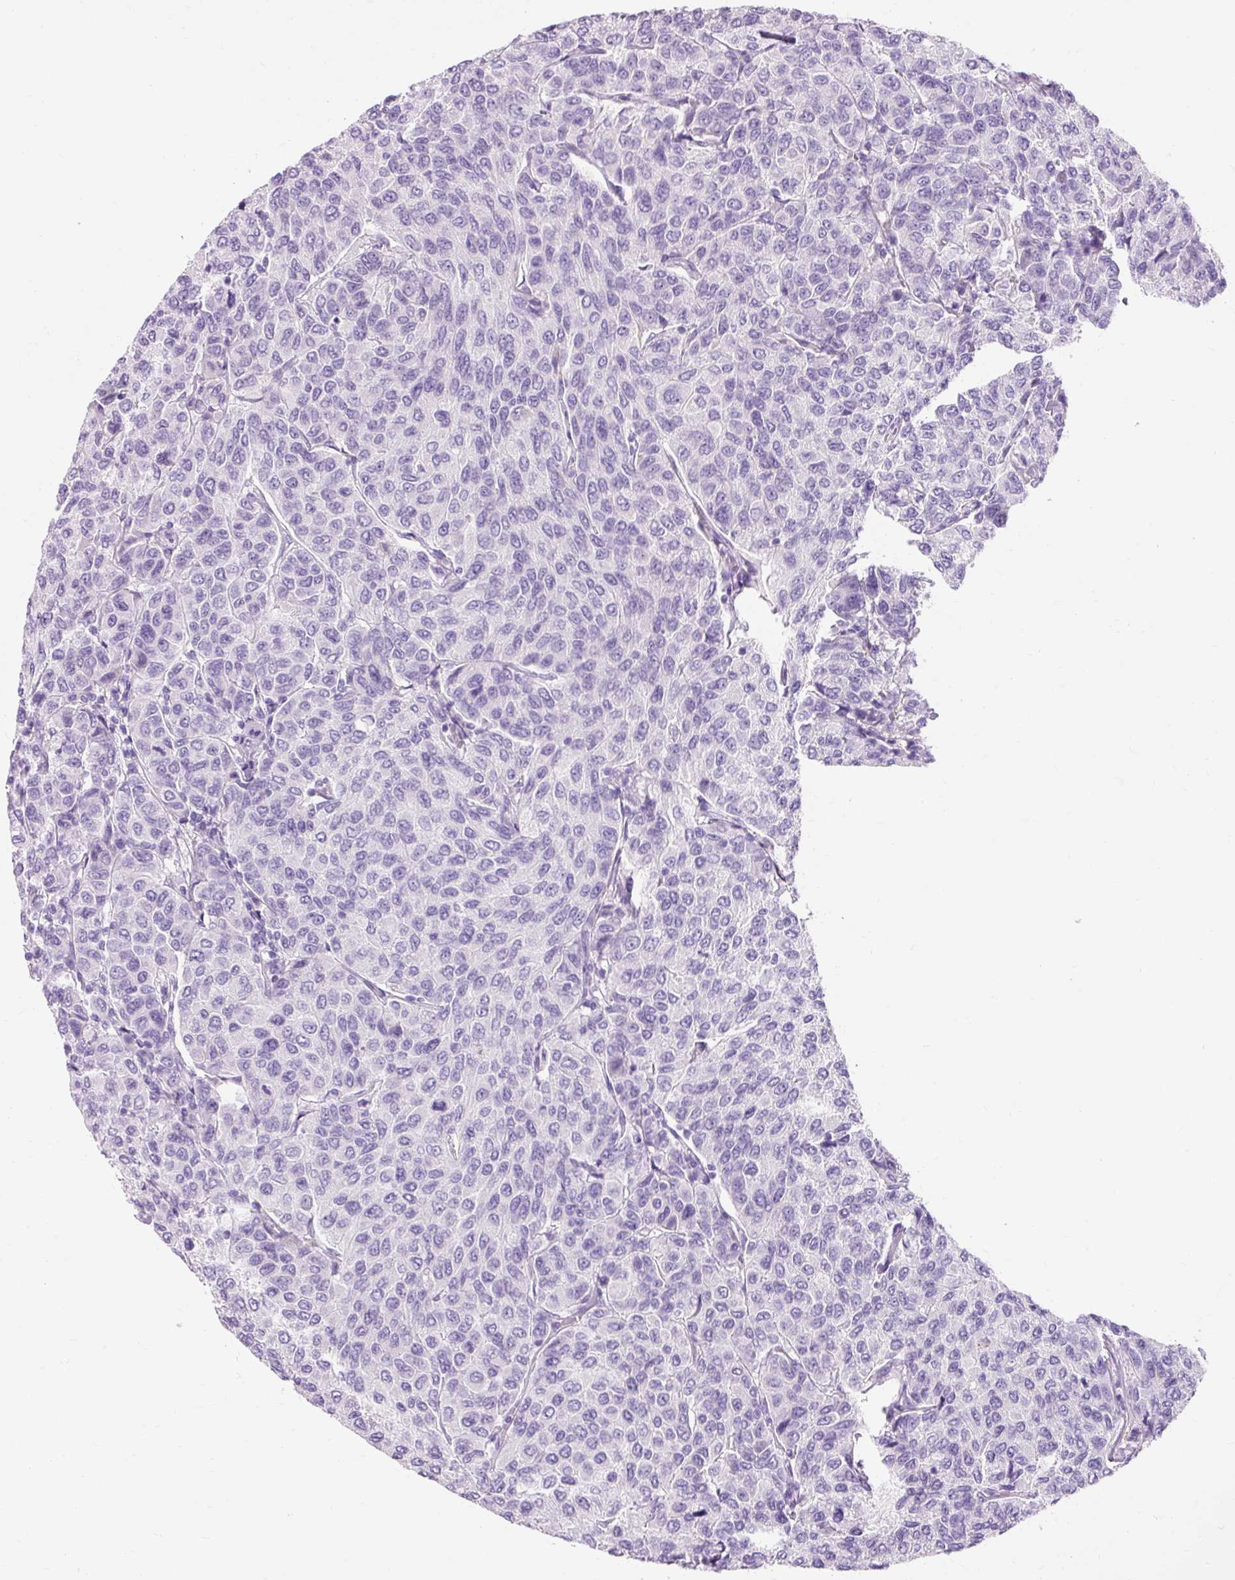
{"staining": {"intensity": "negative", "quantity": "none", "location": "none"}, "tissue": "breast cancer", "cell_type": "Tumor cells", "image_type": "cancer", "snomed": [{"axis": "morphology", "description": "Duct carcinoma"}, {"axis": "topography", "description": "Breast"}], "caption": "A high-resolution photomicrograph shows immunohistochemistry staining of breast intraductal carcinoma, which displays no significant expression in tumor cells.", "gene": "CLDN25", "patient": {"sex": "female", "age": 55}}